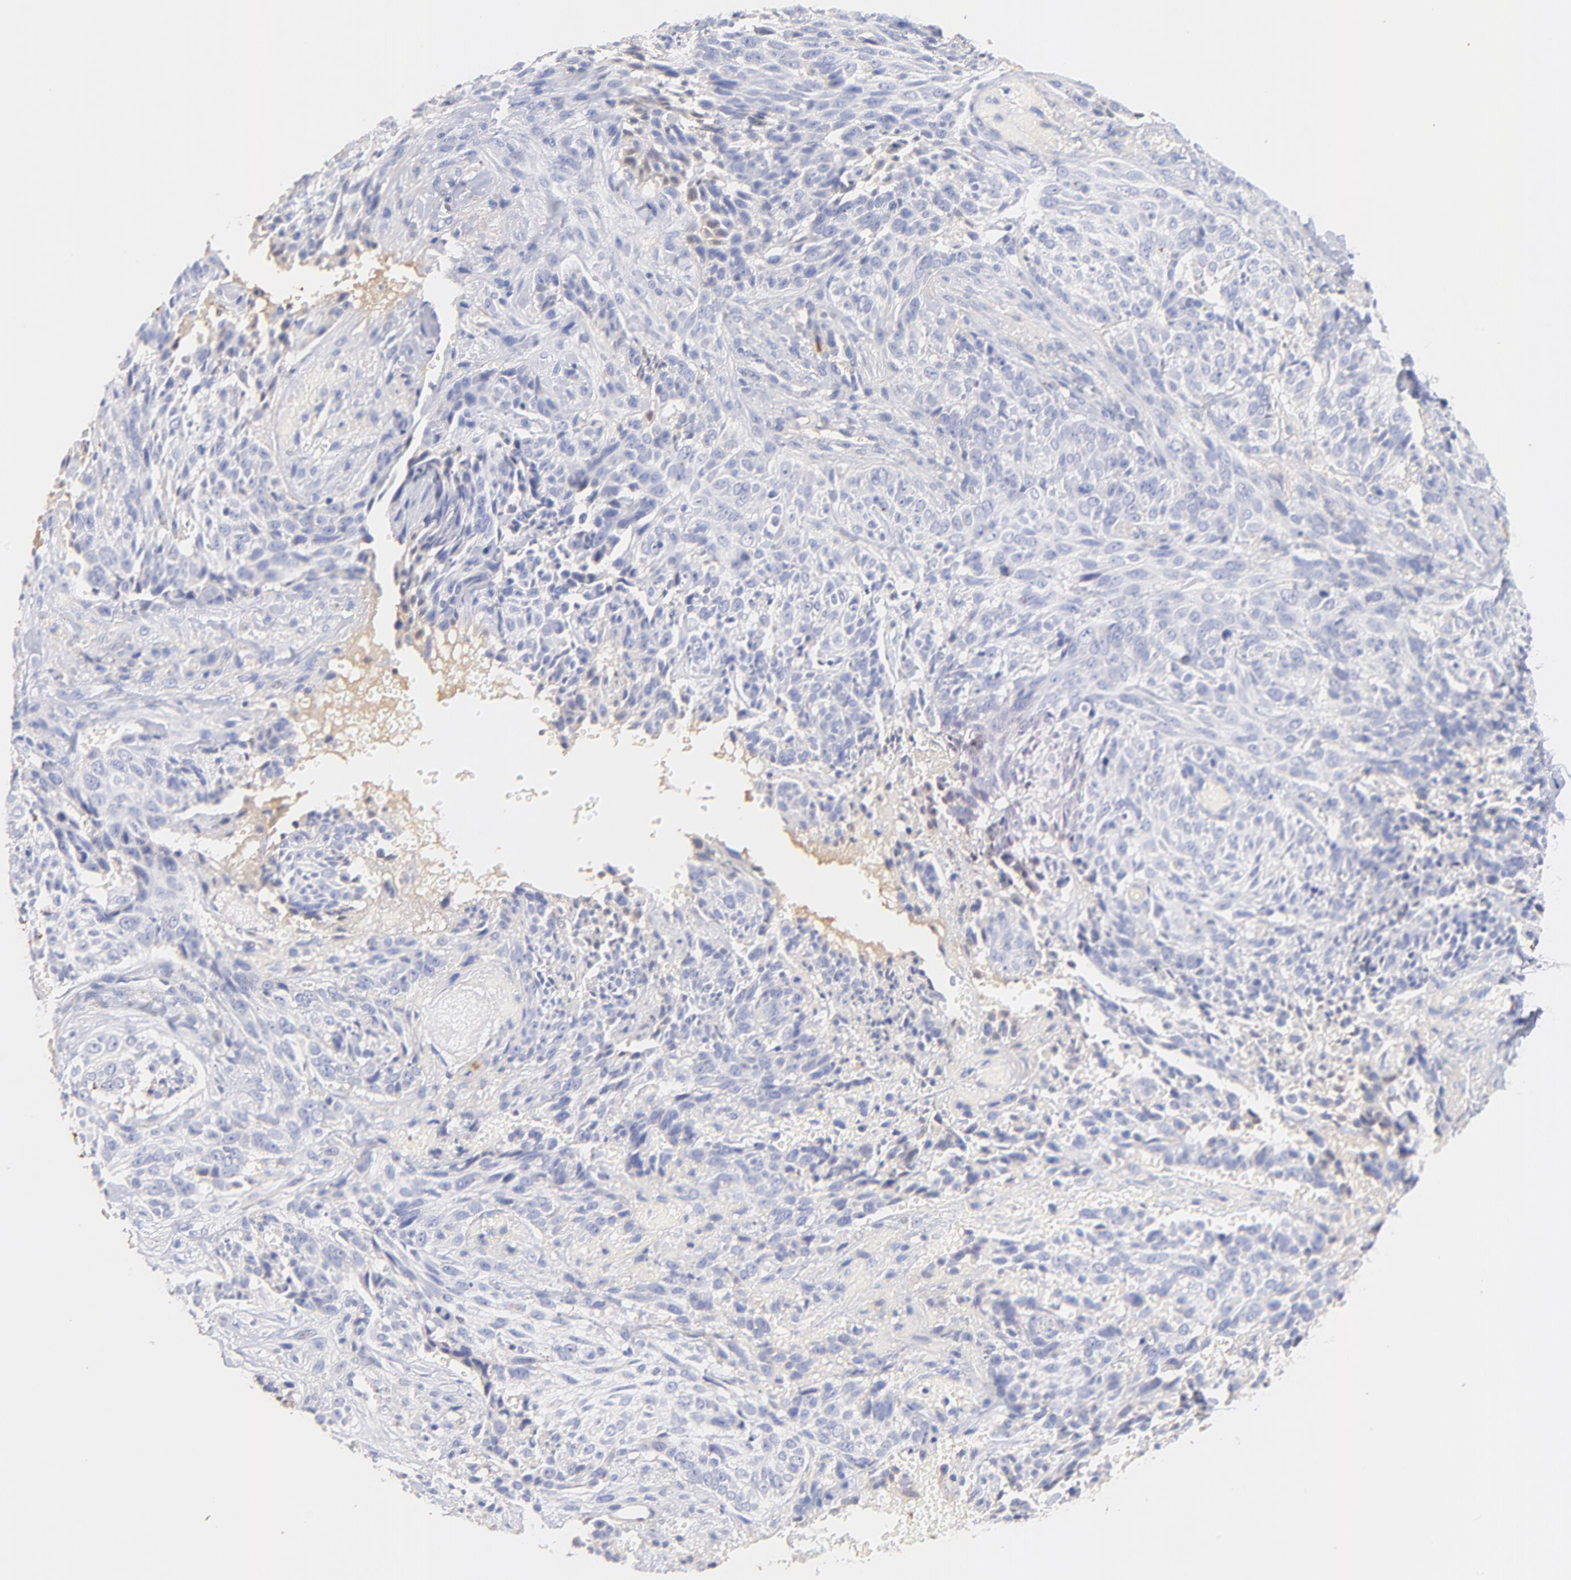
{"staining": {"intensity": "weak", "quantity": ">75%", "location": "cytoplasmic/membranous"}, "tissue": "nasopharynx", "cell_type": "Respiratory epithelial cells", "image_type": "normal", "snomed": [{"axis": "morphology", "description": "Normal tissue, NOS"}, {"axis": "morphology", "description": "Basal cell carcinoma"}, {"axis": "topography", "description": "Cartilage tissue"}, {"axis": "topography", "description": "Nasopharynx"}, {"axis": "topography", "description": "Oral tissue"}], "caption": "Weak cytoplasmic/membranous expression is seen in about >75% of respiratory epithelial cells in normal nasopharynx.", "gene": "IGLV7", "patient": {"sex": "female", "age": 77}}